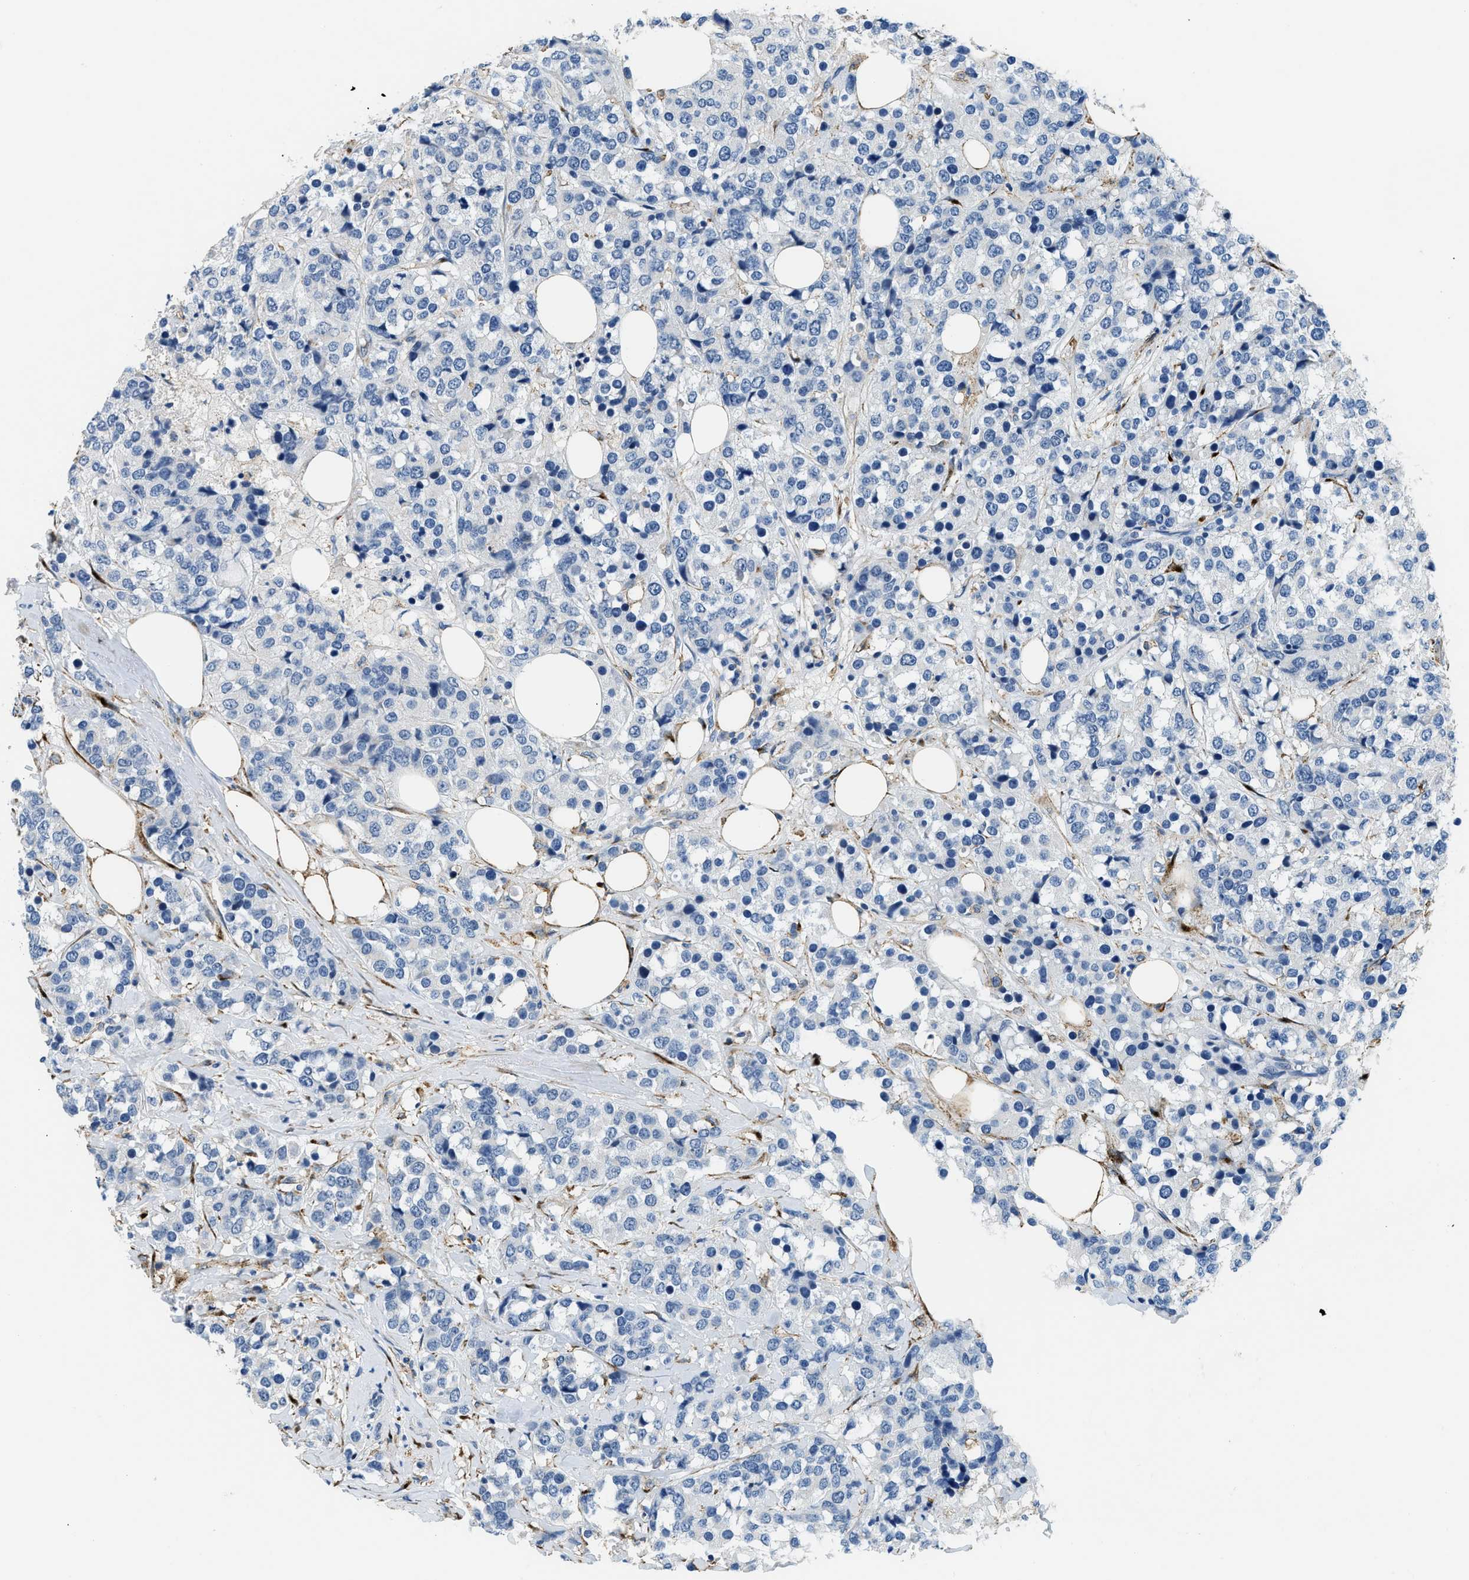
{"staining": {"intensity": "negative", "quantity": "none", "location": "none"}, "tissue": "breast cancer", "cell_type": "Tumor cells", "image_type": "cancer", "snomed": [{"axis": "morphology", "description": "Lobular carcinoma"}, {"axis": "topography", "description": "Breast"}], "caption": "A photomicrograph of breast cancer stained for a protein demonstrates no brown staining in tumor cells.", "gene": "LRP1", "patient": {"sex": "female", "age": 59}}